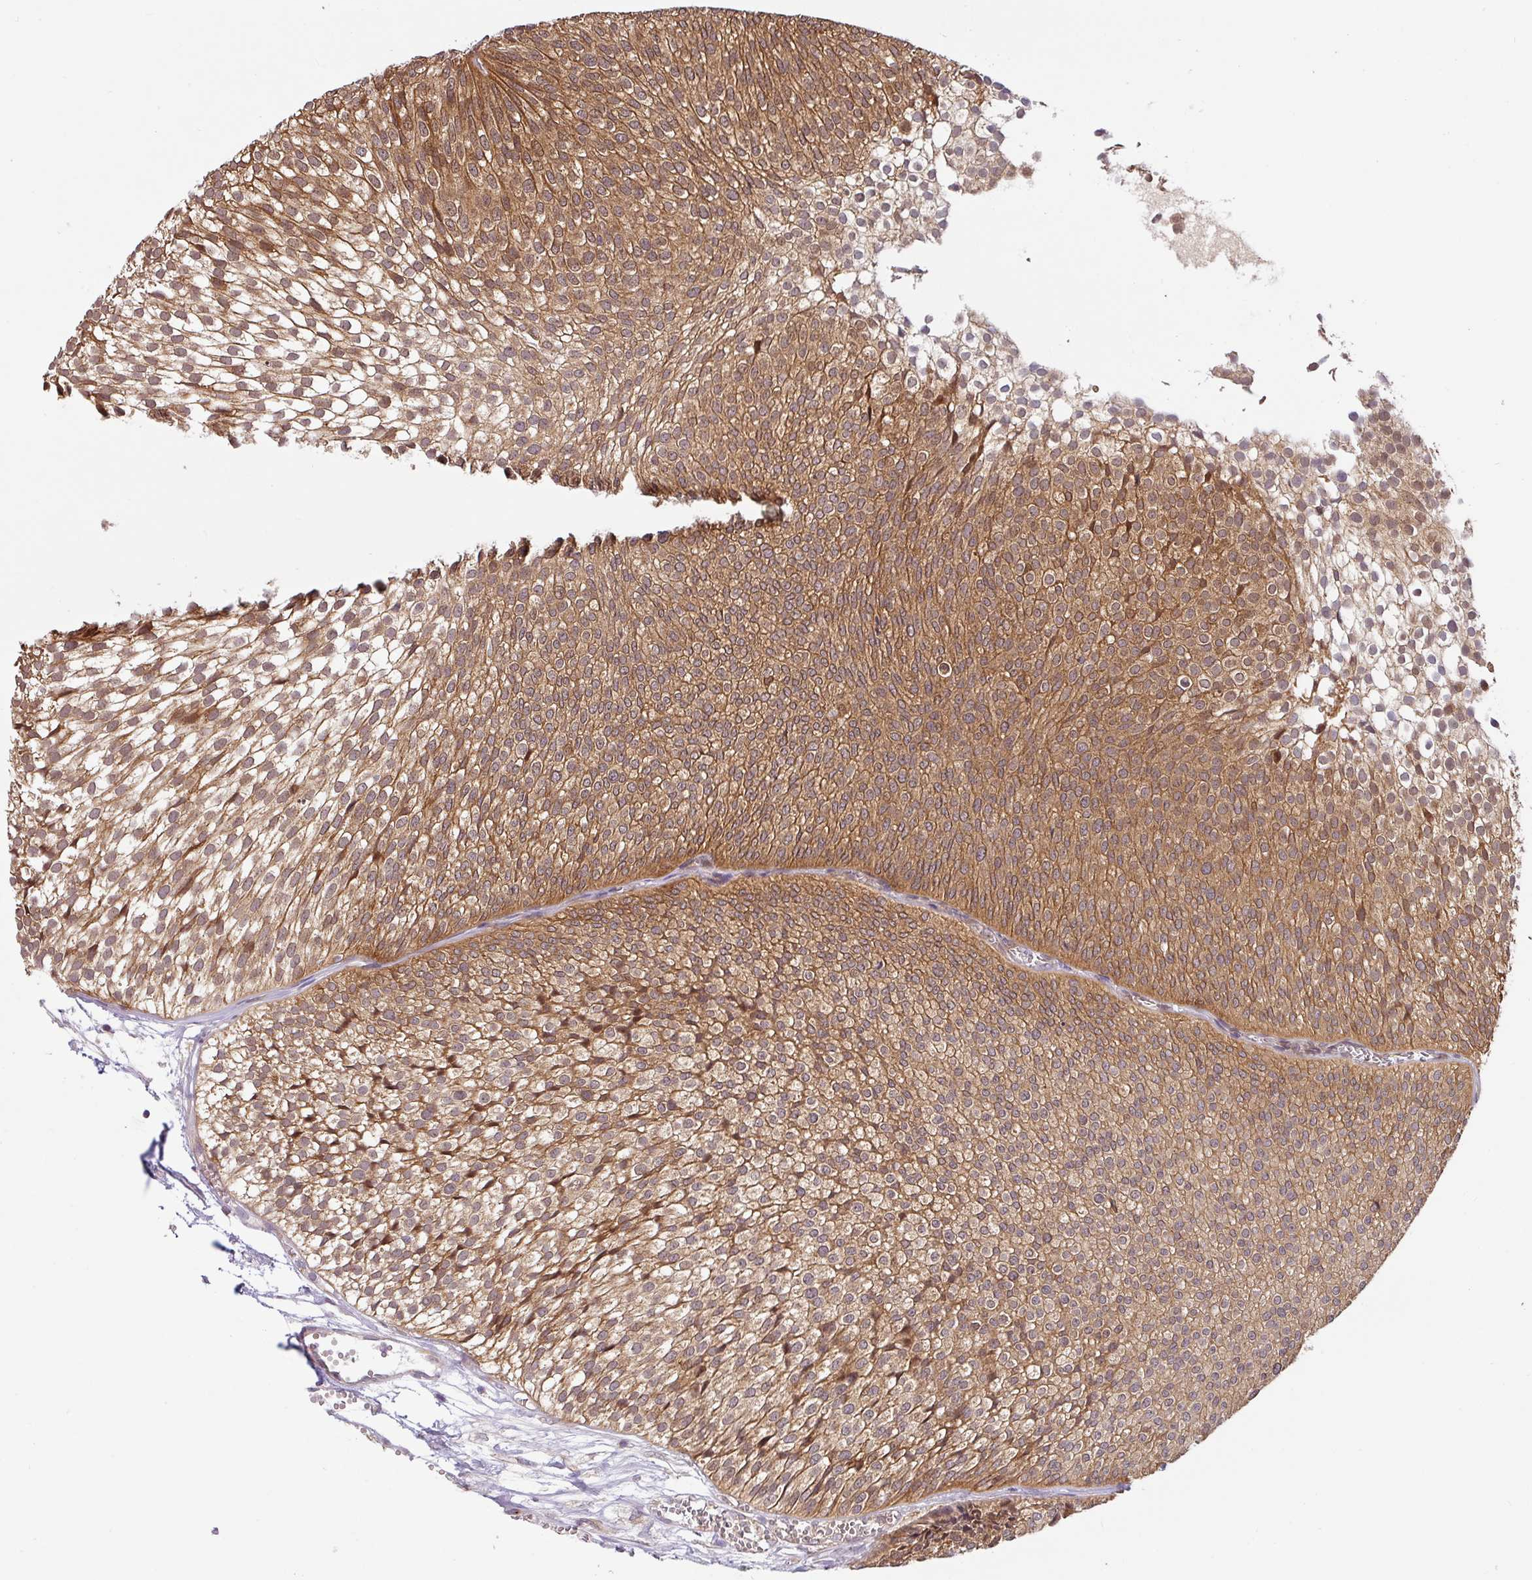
{"staining": {"intensity": "moderate", "quantity": ">75%", "location": "cytoplasmic/membranous"}, "tissue": "urothelial cancer", "cell_type": "Tumor cells", "image_type": "cancer", "snomed": [{"axis": "morphology", "description": "Urothelial carcinoma, Low grade"}, {"axis": "topography", "description": "Urinary bladder"}], "caption": "A brown stain highlights moderate cytoplasmic/membranous positivity of a protein in human low-grade urothelial carcinoma tumor cells.", "gene": "SHB", "patient": {"sex": "male", "age": 91}}